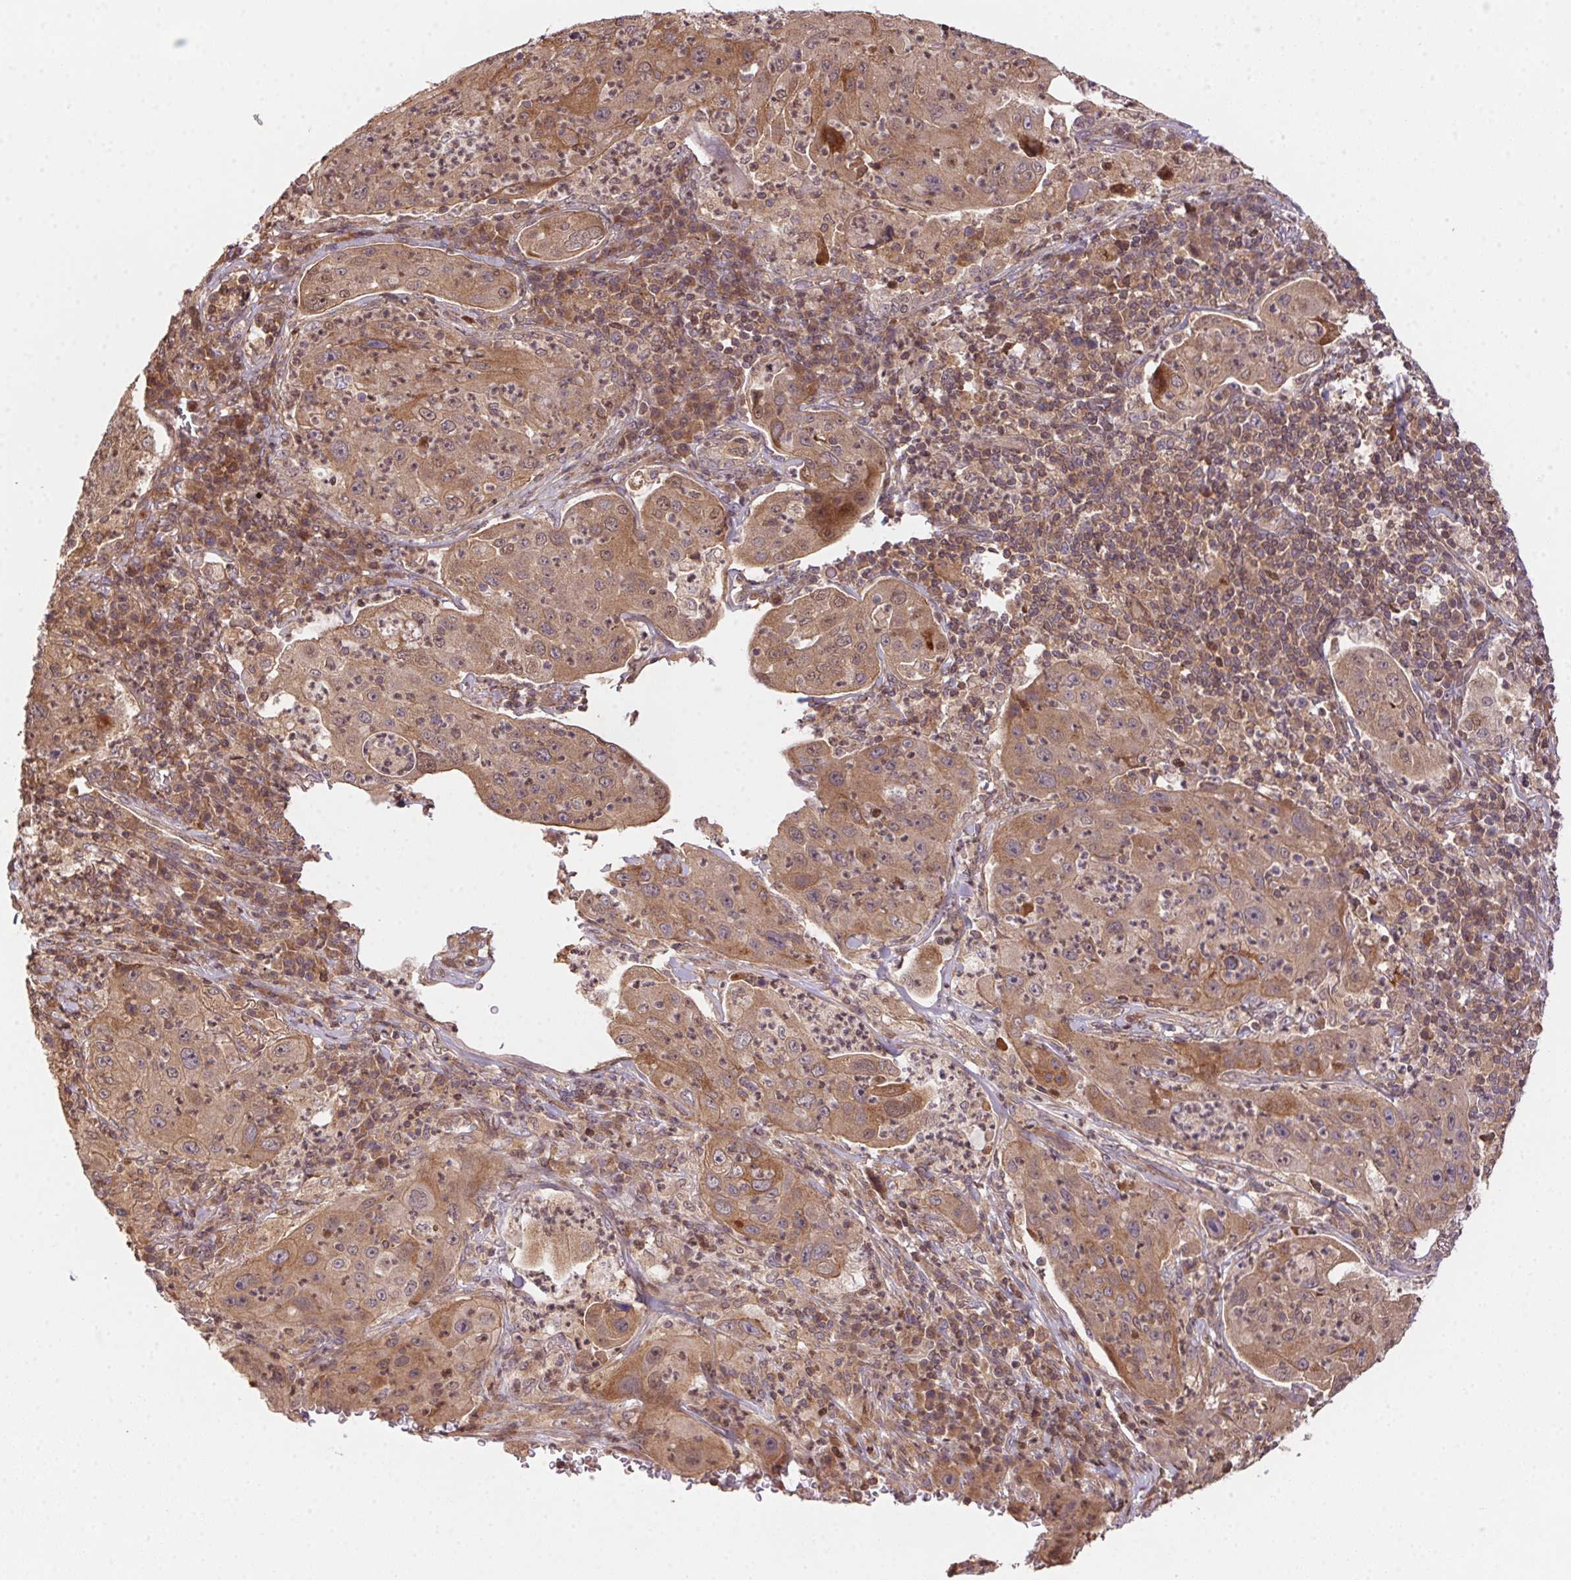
{"staining": {"intensity": "weak", "quantity": ">75%", "location": "cytoplasmic/membranous"}, "tissue": "lung cancer", "cell_type": "Tumor cells", "image_type": "cancer", "snomed": [{"axis": "morphology", "description": "Squamous cell carcinoma, NOS"}, {"axis": "topography", "description": "Lung"}], "caption": "About >75% of tumor cells in lung cancer demonstrate weak cytoplasmic/membranous protein staining as visualized by brown immunohistochemical staining.", "gene": "MEX3D", "patient": {"sex": "female", "age": 59}}